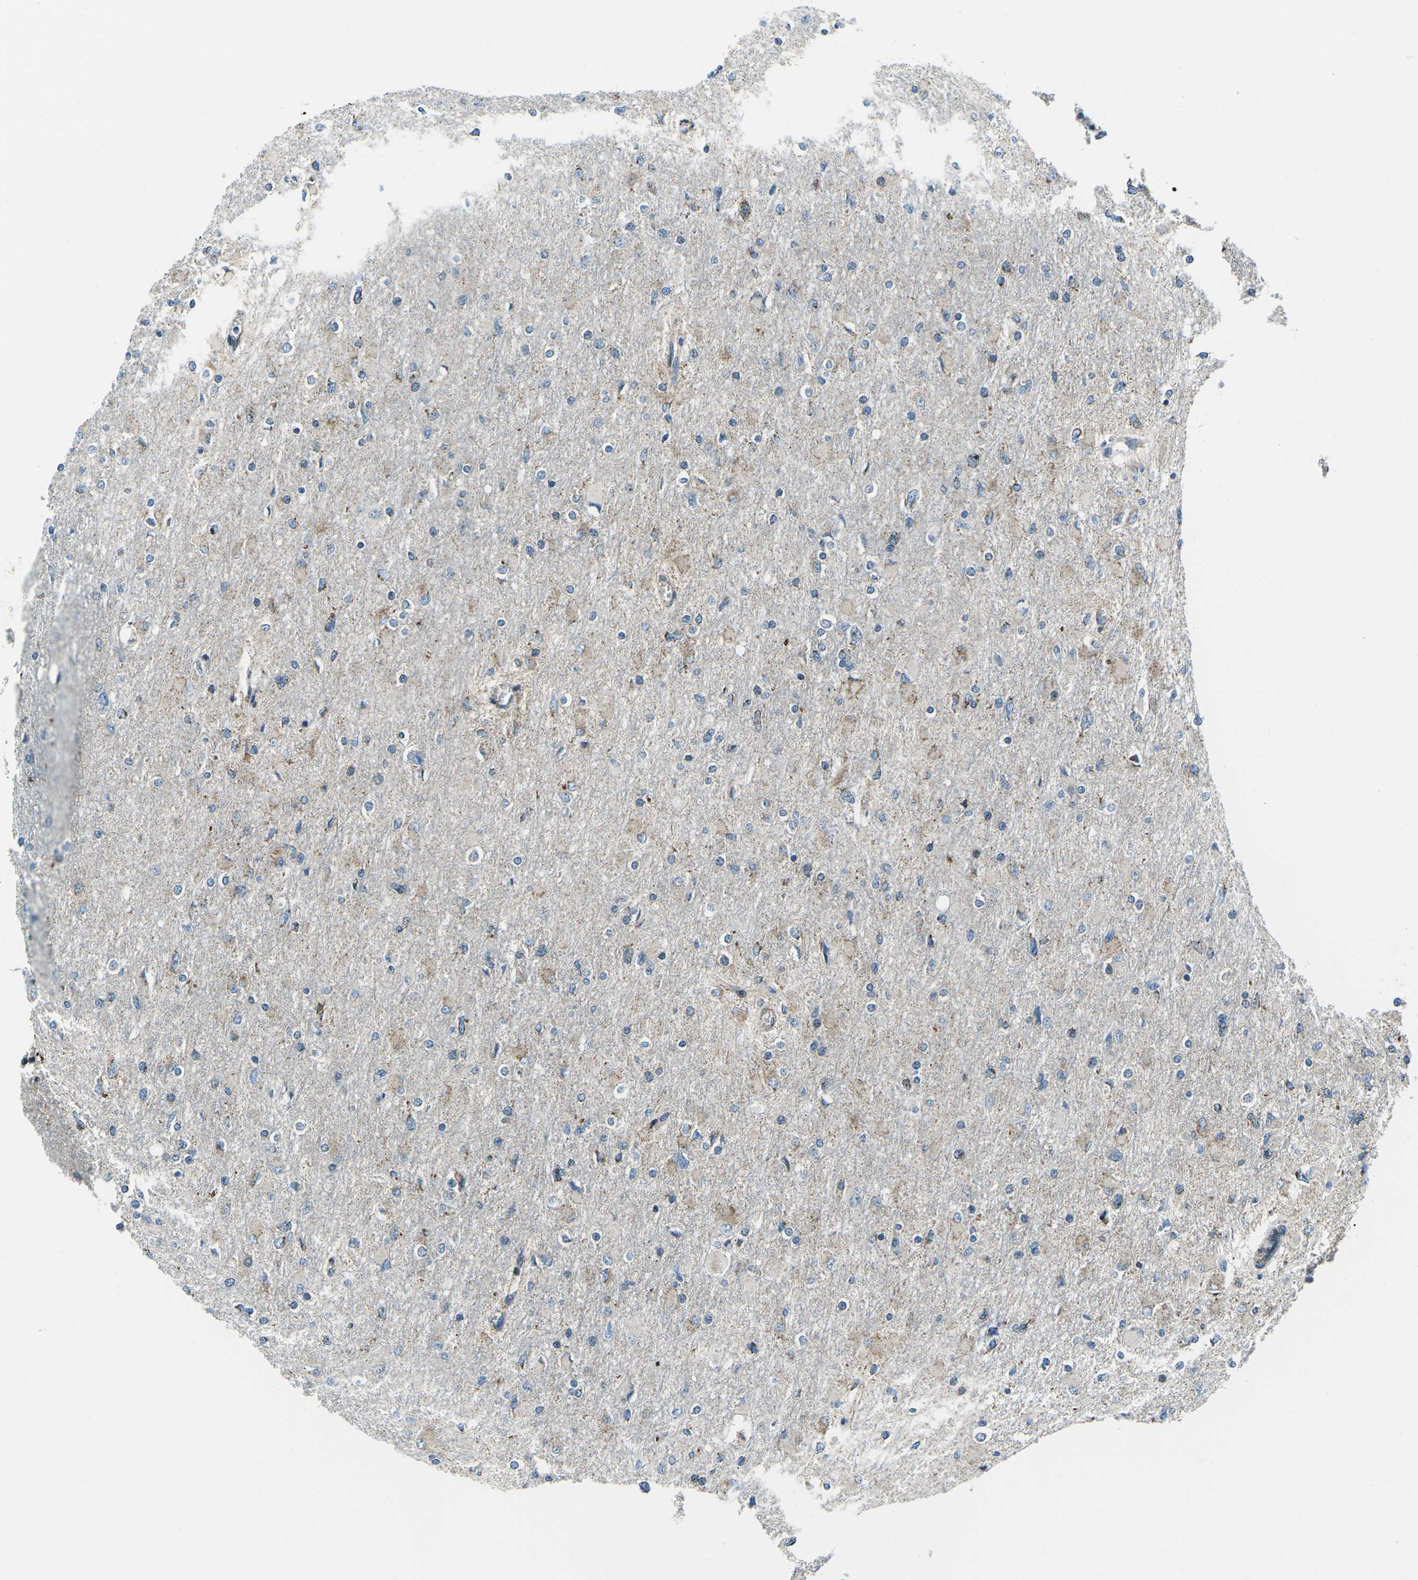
{"staining": {"intensity": "weak", "quantity": "<25%", "location": "cytoplasmic/membranous"}, "tissue": "glioma", "cell_type": "Tumor cells", "image_type": "cancer", "snomed": [{"axis": "morphology", "description": "Glioma, malignant, High grade"}, {"axis": "topography", "description": "Cerebral cortex"}], "caption": "Malignant high-grade glioma stained for a protein using immunohistochemistry reveals no staining tumor cells.", "gene": "RFESD", "patient": {"sex": "female", "age": 36}}